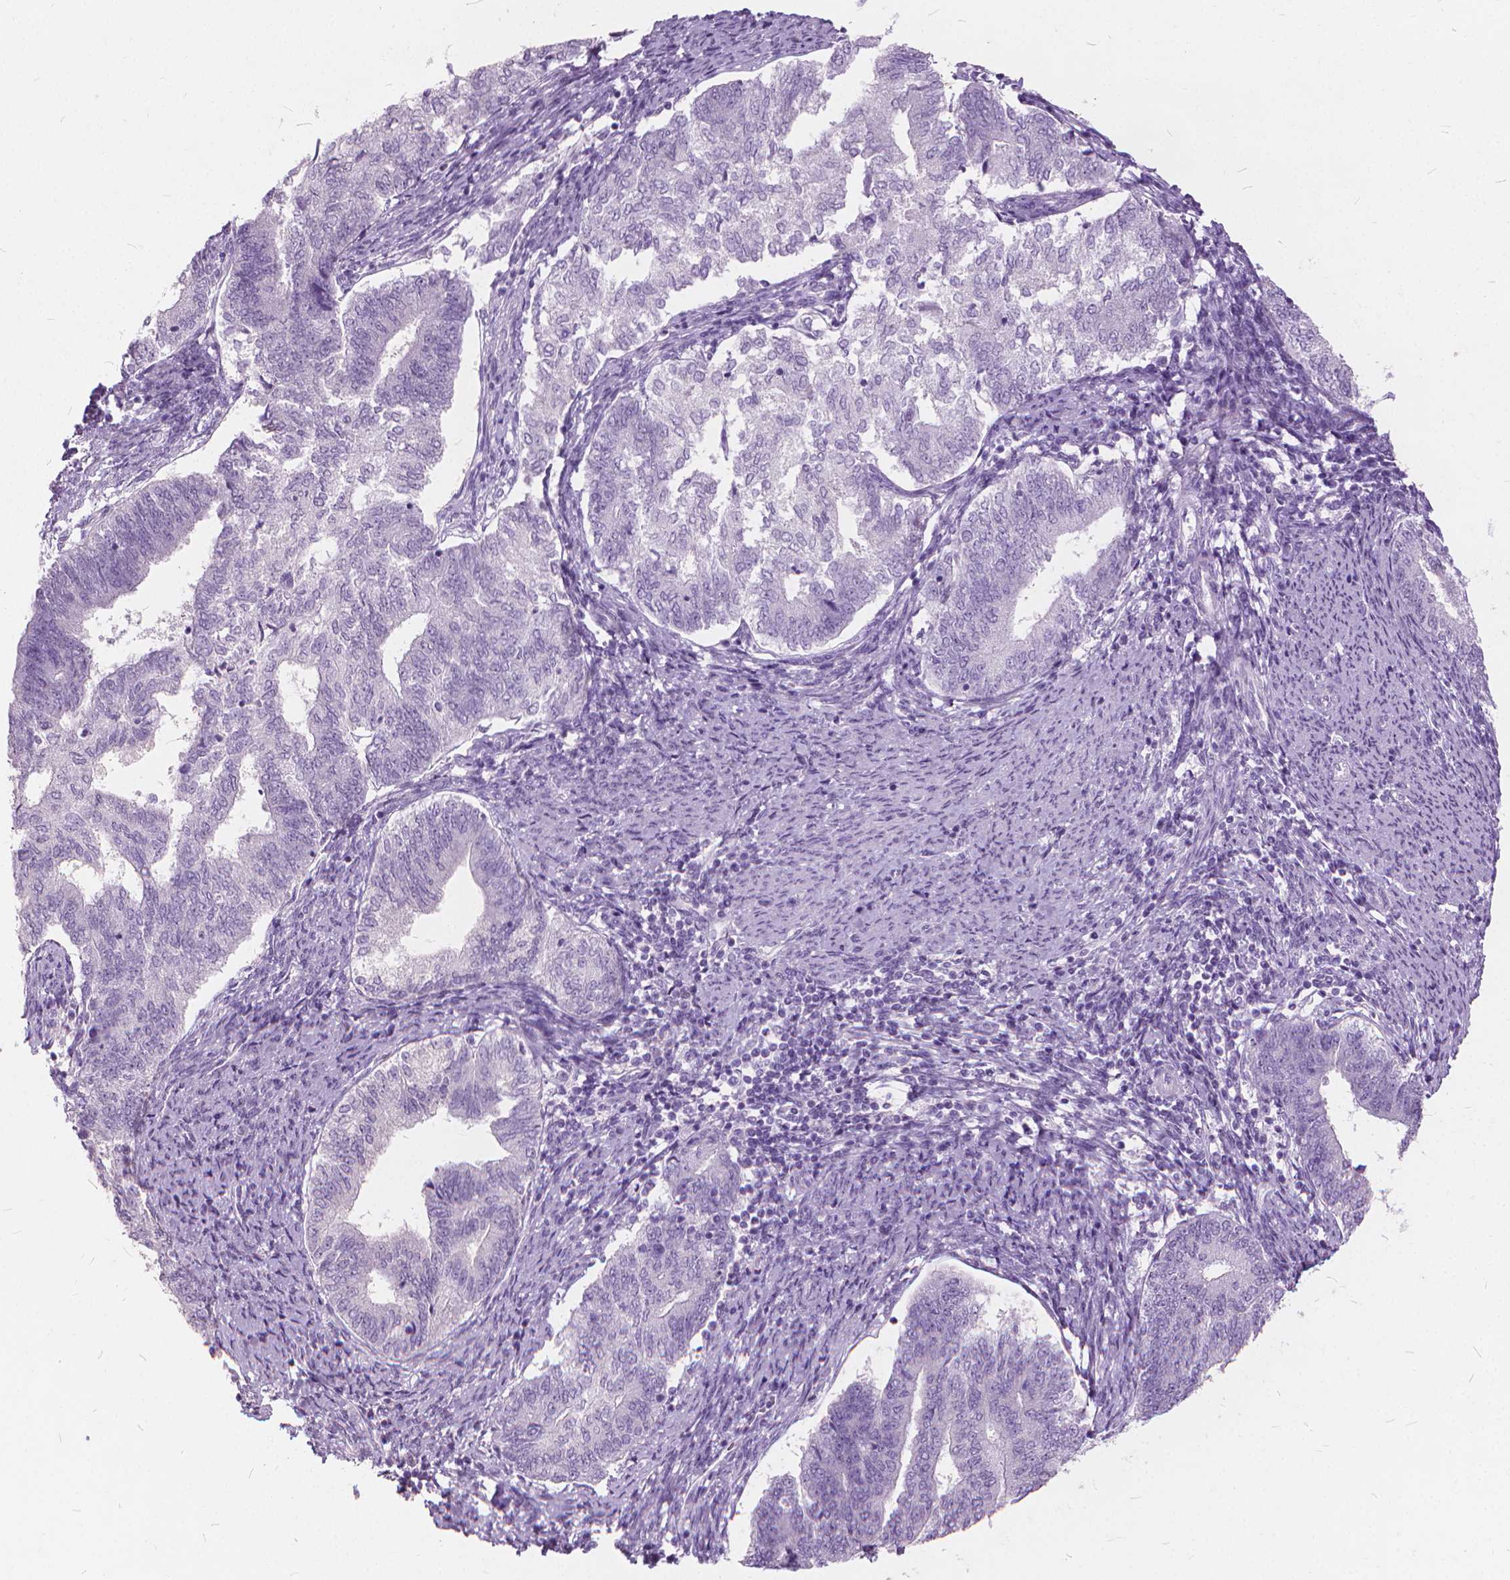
{"staining": {"intensity": "negative", "quantity": "none", "location": "none"}, "tissue": "endometrial cancer", "cell_type": "Tumor cells", "image_type": "cancer", "snomed": [{"axis": "morphology", "description": "Adenocarcinoma, NOS"}, {"axis": "topography", "description": "Endometrium"}], "caption": "Immunohistochemical staining of human endometrial cancer (adenocarcinoma) reveals no significant expression in tumor cells. (DAB (3,3'-diaminobenzidine) immunohistochemistry (IHC), high magnification).", "gene": "DNM1", "patient": {"sex": "female", "age": 65}}